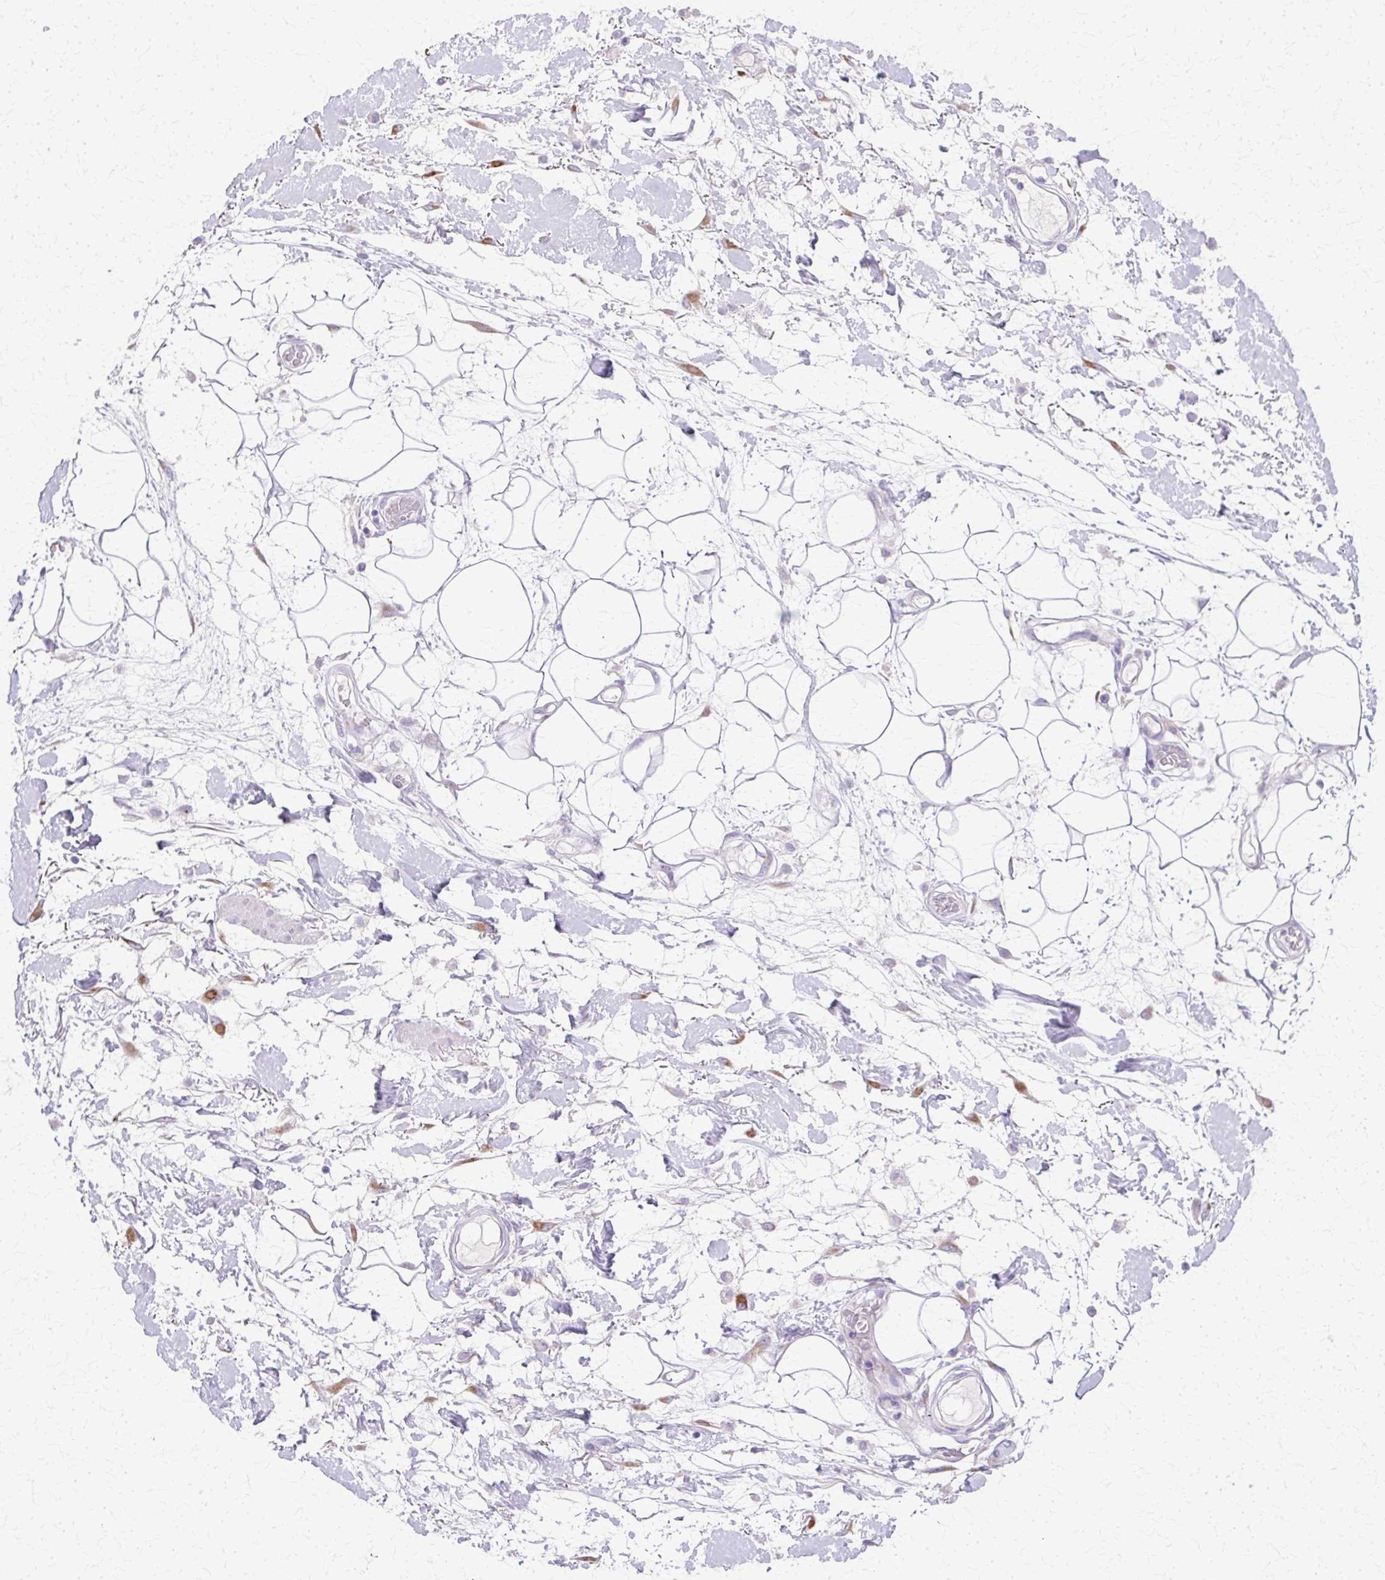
{"staining": {"intensity": "negative", "quantity": "none", "location": "none"}, "tissue": "adipose tissue", "cell_type": "Adipocytes", "image_type": "normal", "snomed": [{"axis": "morphology", "description": "Normal tissue, NOS"}, {"axis": "topography", "description": "Vulva"}, {"axis": "topography", "description": "Peripheral nerve tissue"}], "caption": "The photomicrograph displays no staining of adipocytes in benign adipose tissue.", "gene": "TBC1D3B", "patient": {"sex": "female", "age": 68}}